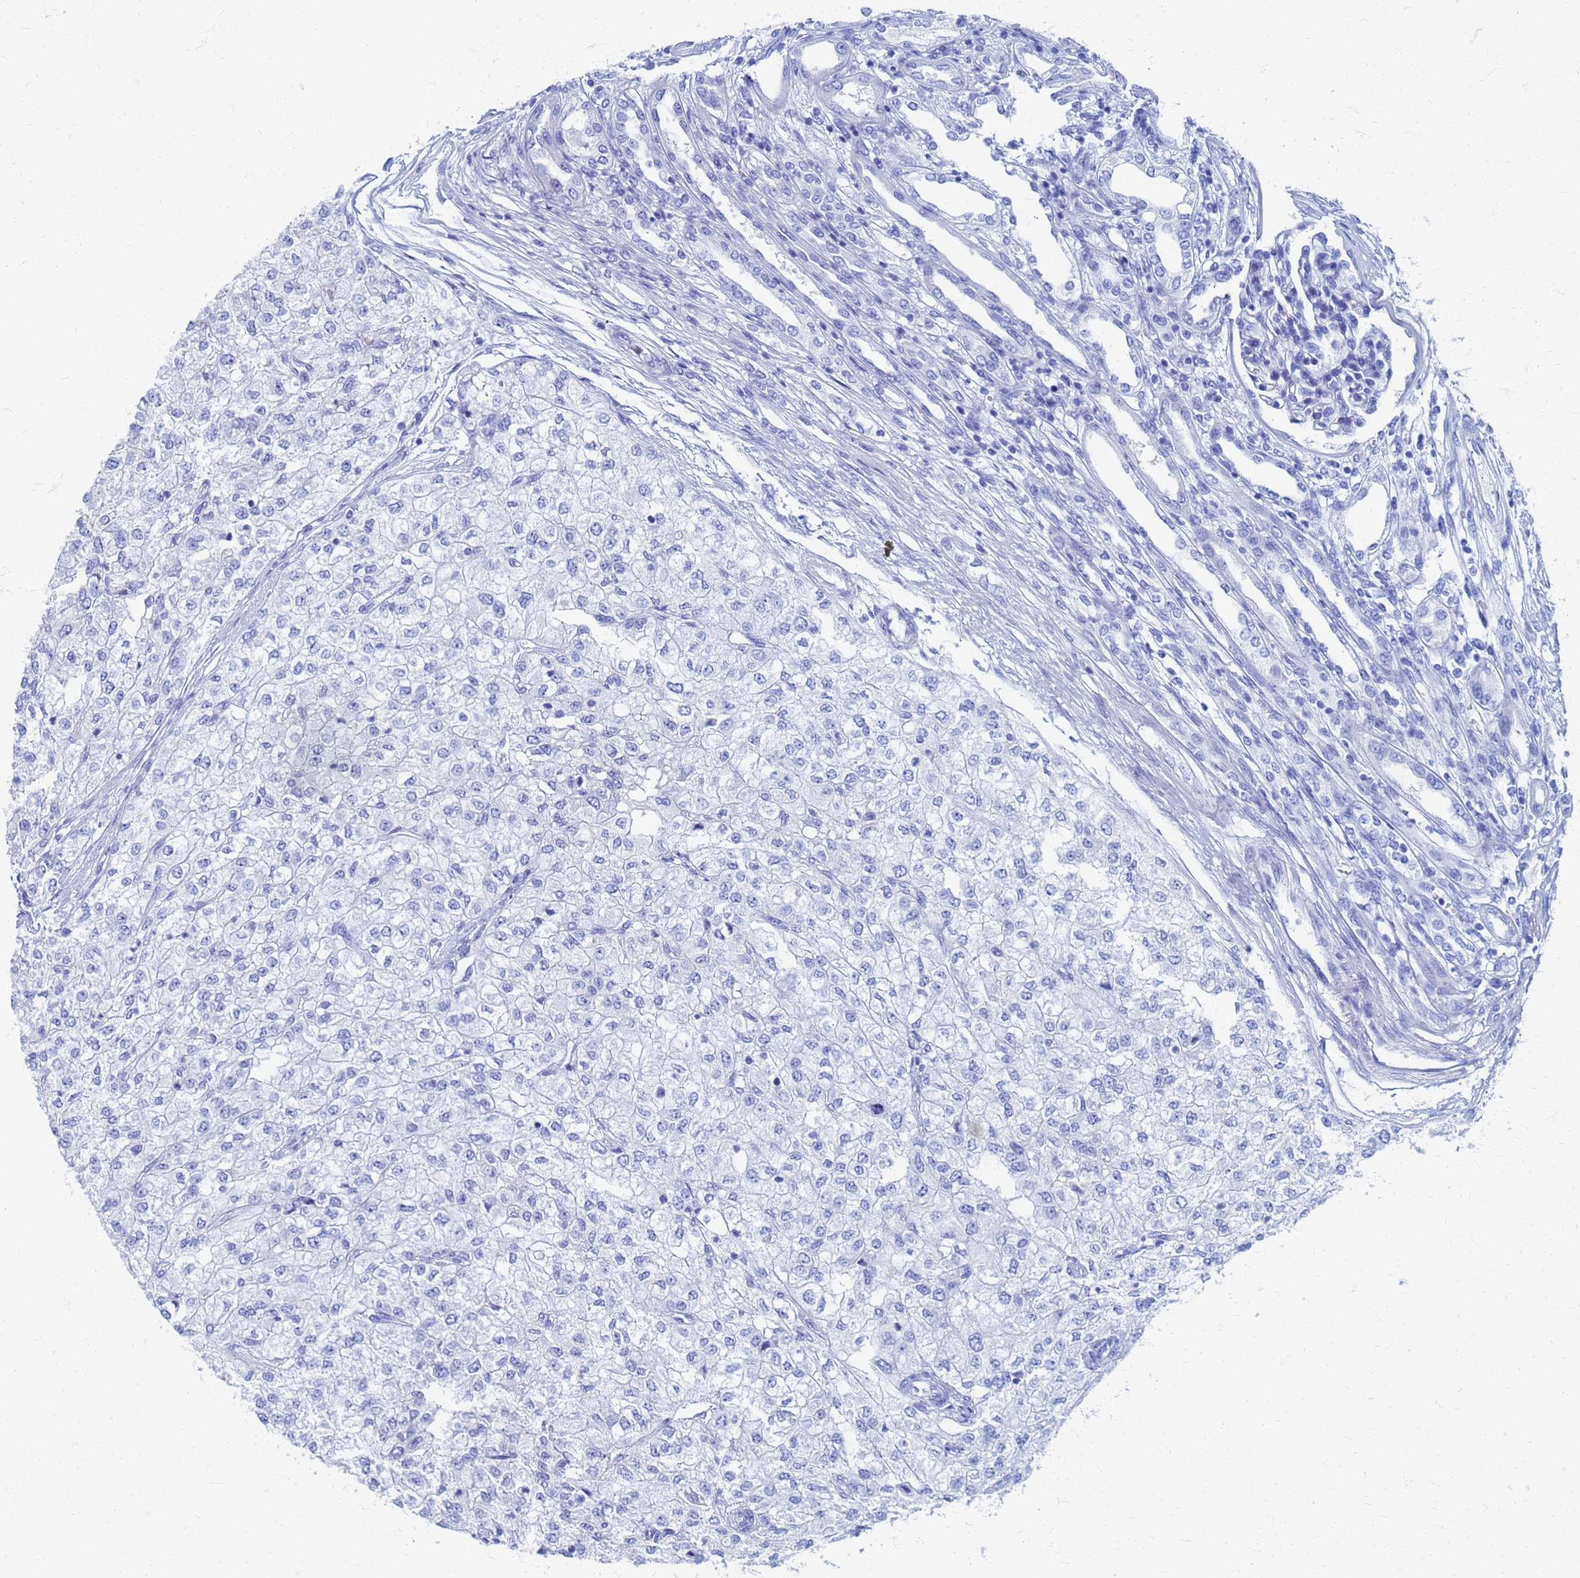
{"staining": {"intensity": "weak", "quantity": "<25%", "location": "cytoplasmic/membranous"}, "tissue": "renal cancer", "cell_type": "Tumor cells", "image_type": "cancer", "snomed": [{"axis": "morphology", "description": "Adenocarcinoma, NOS"}, {"axis": "topography", "description": "Kidney"}], "caption": "IHC image of human renal adenocarcinoma stained for a protein (brown), which reveals no expression in tumor cells.", "gene": "ATPAF1", "patient": {"sex": "female", "age": 54}}